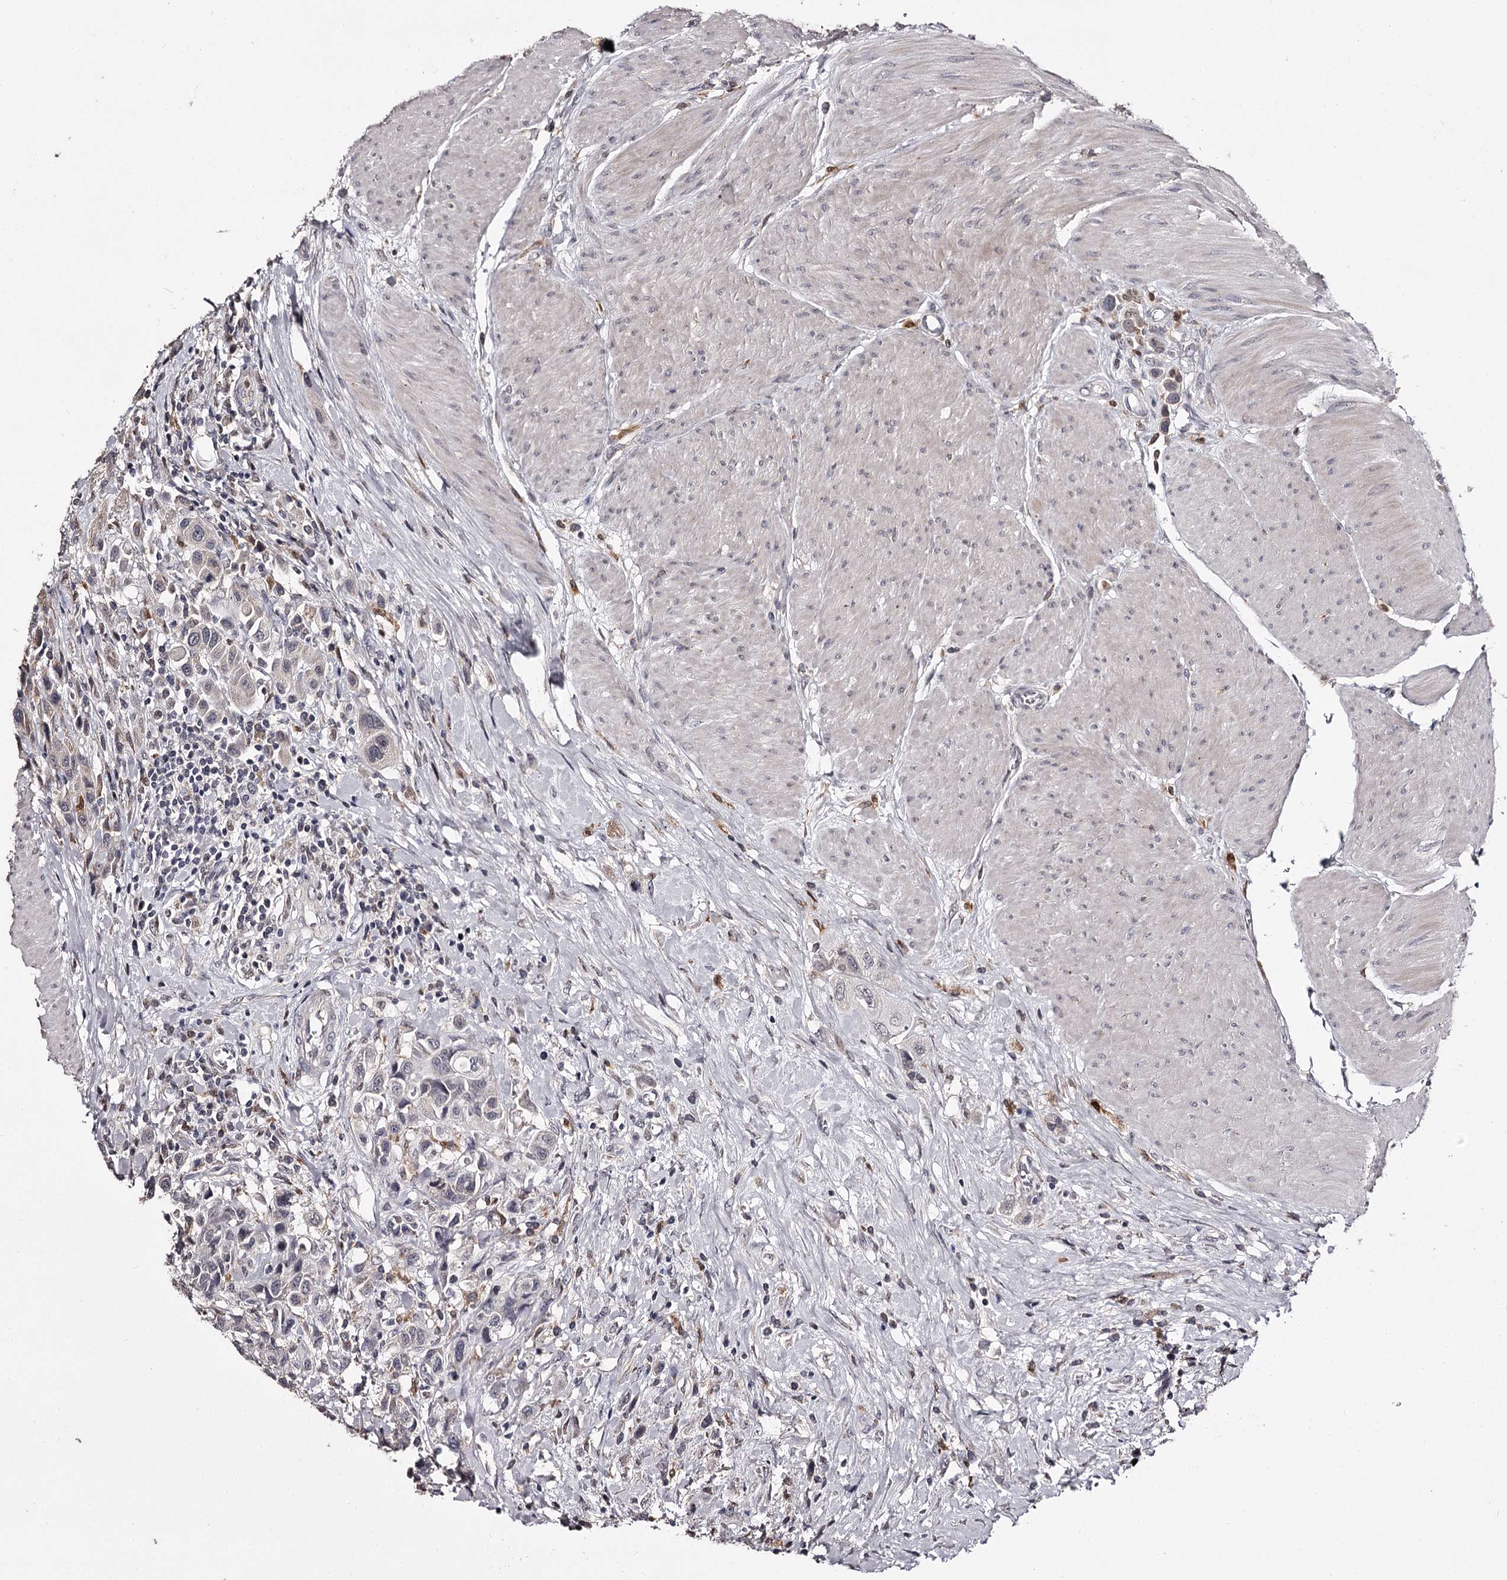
{"staining": {"intensity": "negative", "quantity": "none", "location": "none"}, "tissue": "urothelial cancer", "cell_type": "Tumor cells", "image_type": "cancer", "snomed": [{"axis": "morphology", "description": "Urothelial carcinoma, High grade"}, {"axis": "topography", "description": "Urinary bladder"}], "caption": "Urothelial cancer was stained to show a protein in brown. There is no significant staining in tumor cells.", "gene": "SLC32A1", "patient": {"sex": "male", "age": 50}}